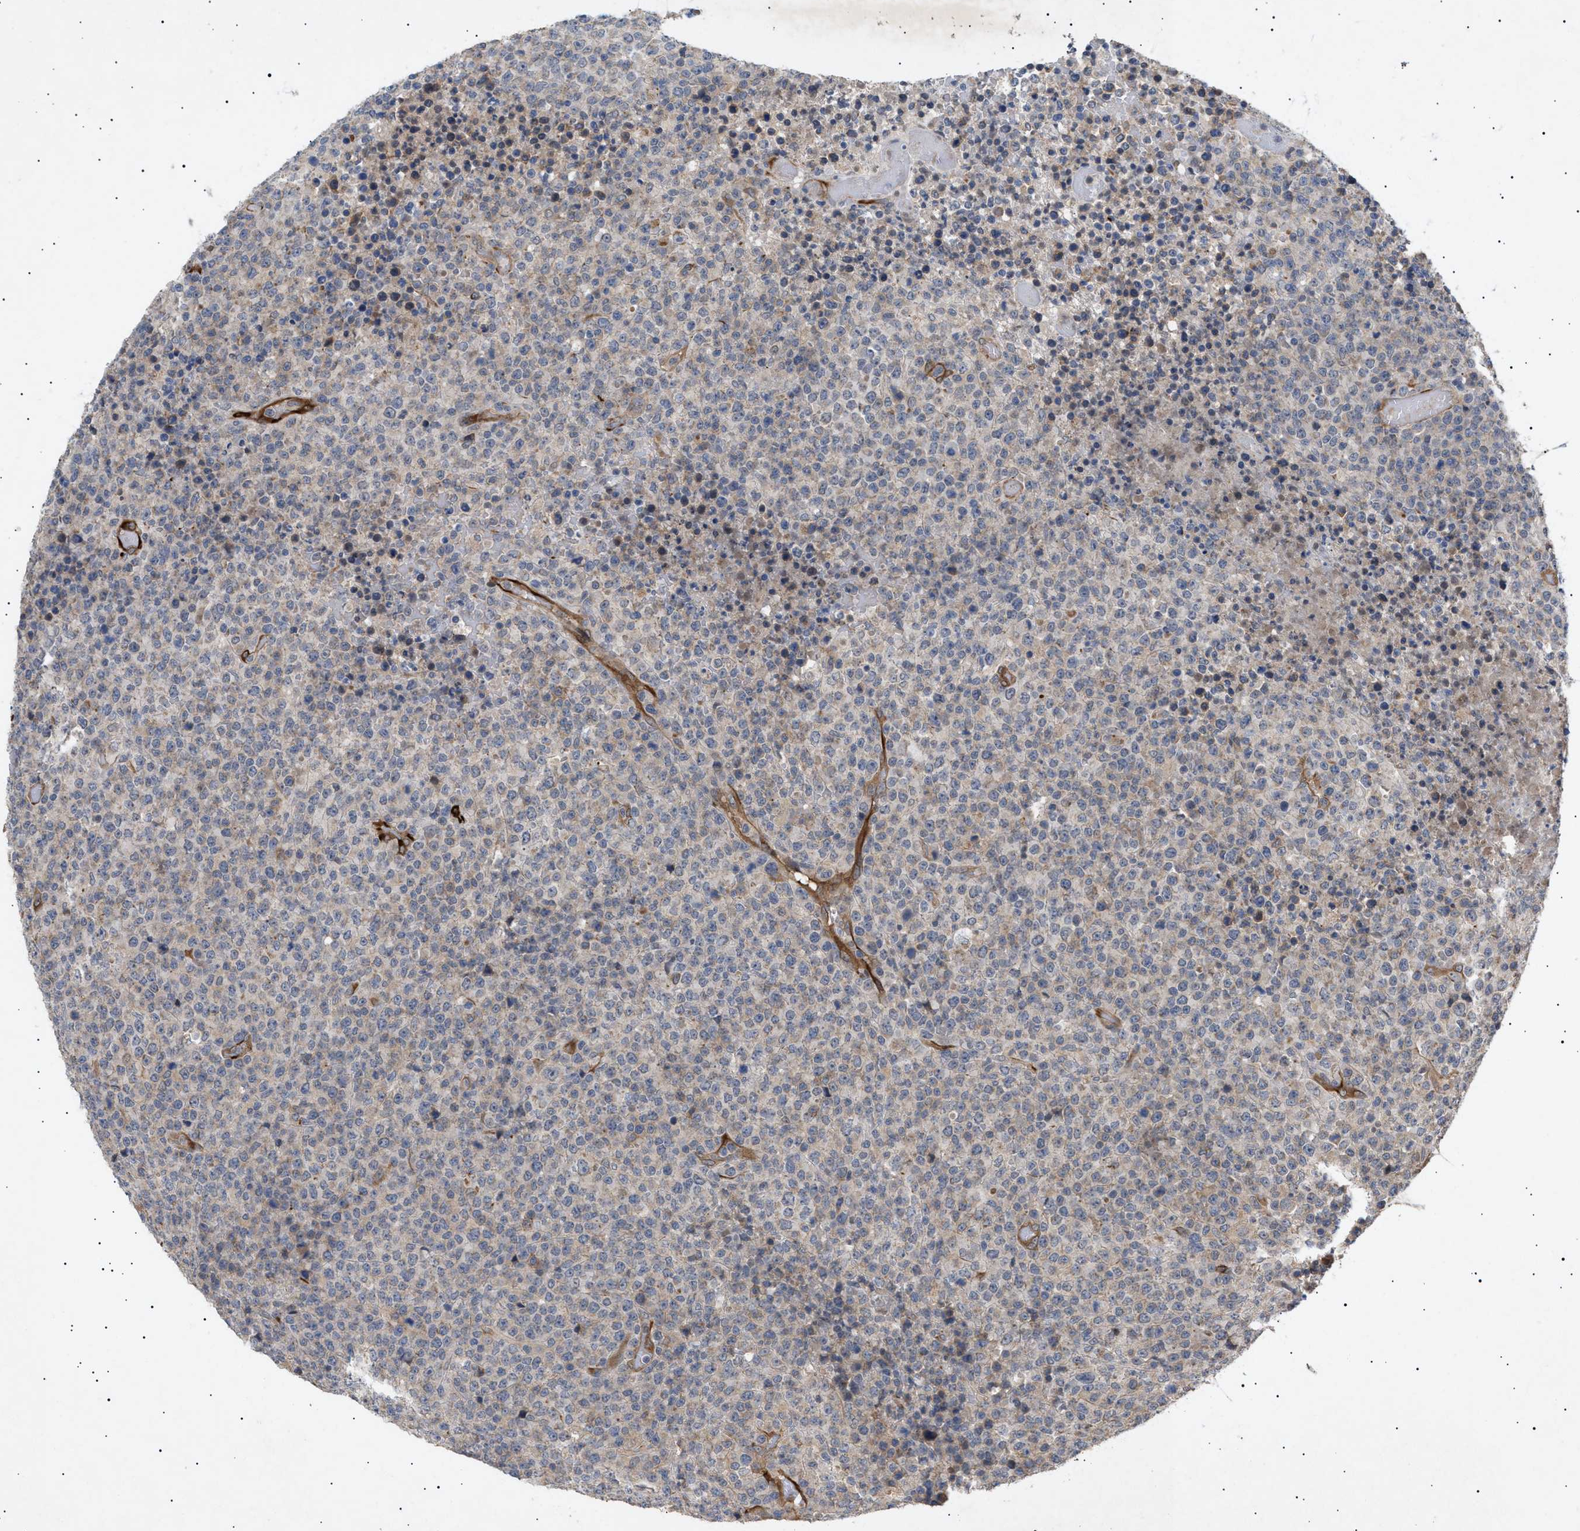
{"staining": {"intensity": "weak", "quantity": "<25%", "location": "cytoplasmic/membranous"}, "tissue": "lymphoma", "cell_type": "Tumor cells", "image_type": "cancer", "snomed": [{"axis": "morphology", "description": "Malignant lymphoma, non-Hodgkin's type, High grade"}, {"axis": "topography", "description": "Lymph node"}], "caption": "High magnification brightfield microscopy of lymphoma stained with DAB (brown) and counterstained with hematoxylin (blue): tumor cells show no significant staining.", "gene": "SIRT5", "patient": {"sex": "male", "age": 13}}